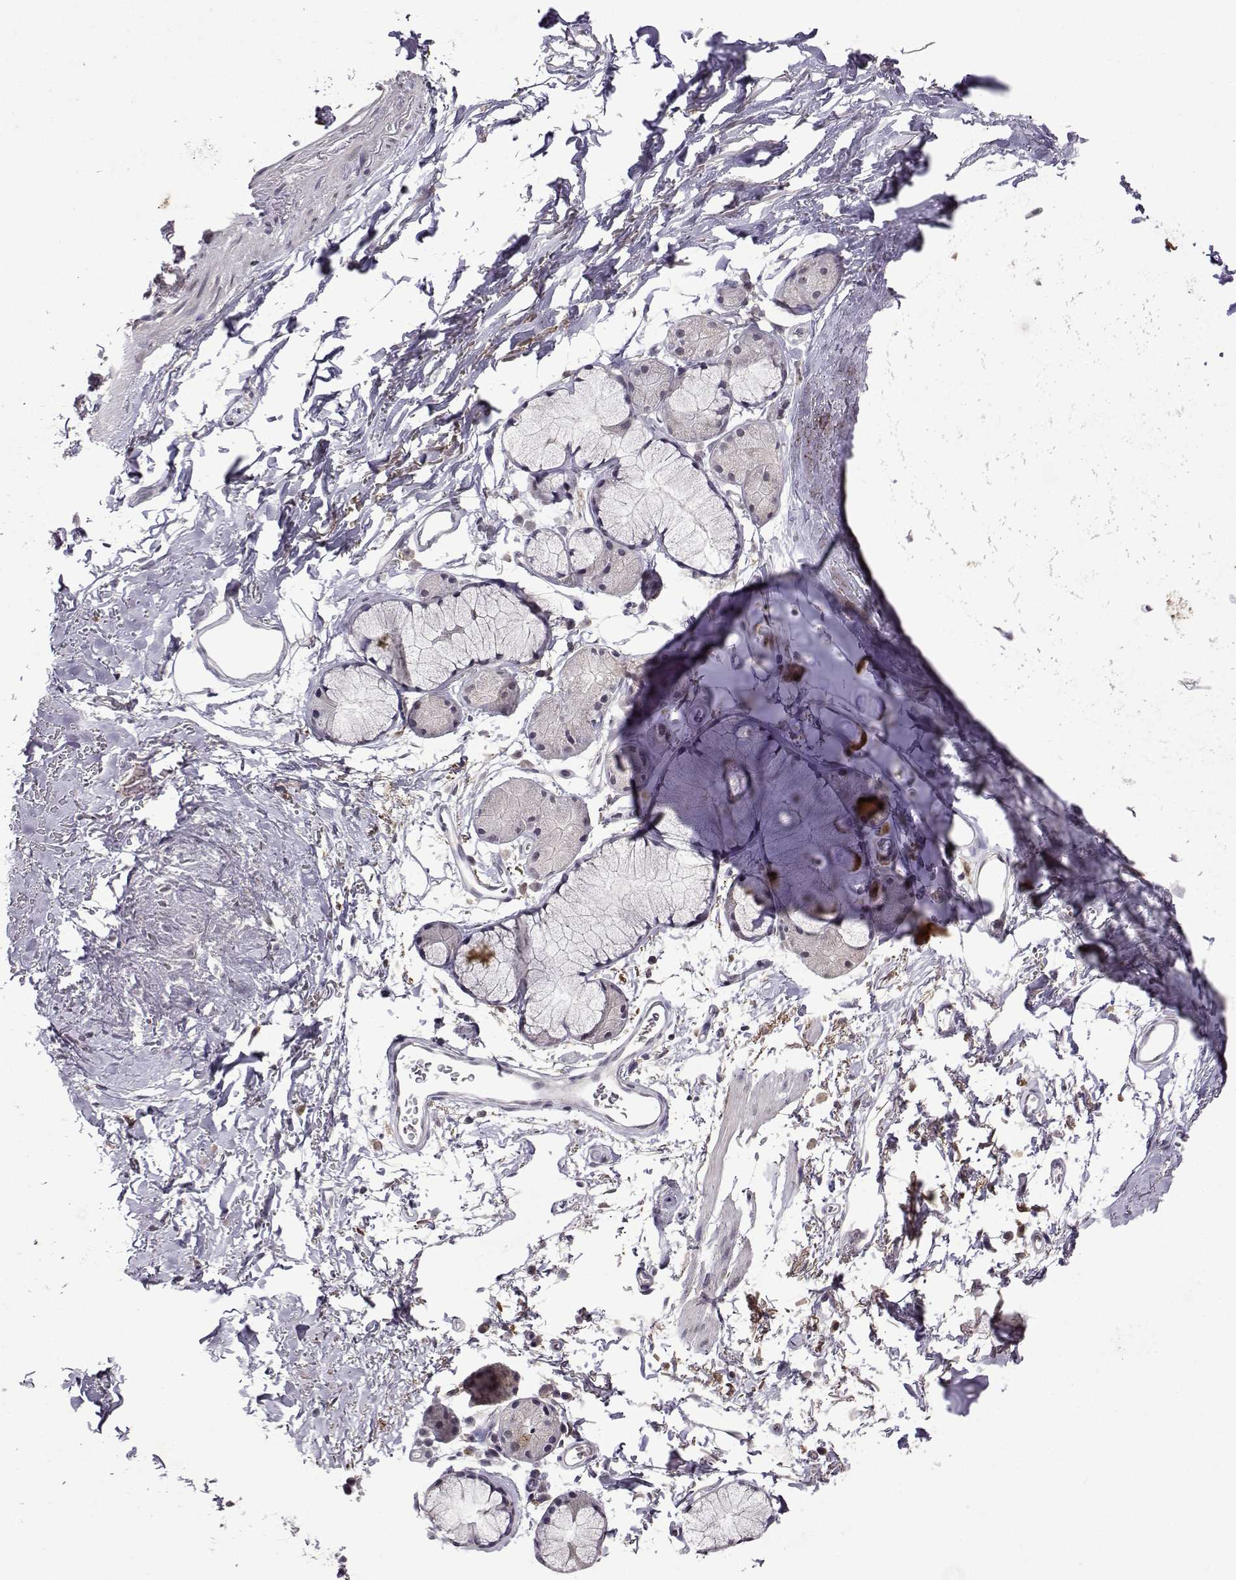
{"staining": {"intensity": "negative", "quantity": "none", "location": "none"}, "tissue": "soft tissue", "cell_type": "Chondrocytes", "image_type": "normal", "snomed": [{"axis": "morphology", "description": "Normal tissue, NOS"}, {"axis": "topography", "description": "Cartilage tissue"}, {"axis": "topography", "description": "Bronchus"}], "caption": "High power microscopy photomicrograph of an immunohistochemistry micrograph of normal soft tissue, revealing no significant expression in chondrocytes.", "gene": "CCL28", "patient": {"sex": "female", "age": 79}}